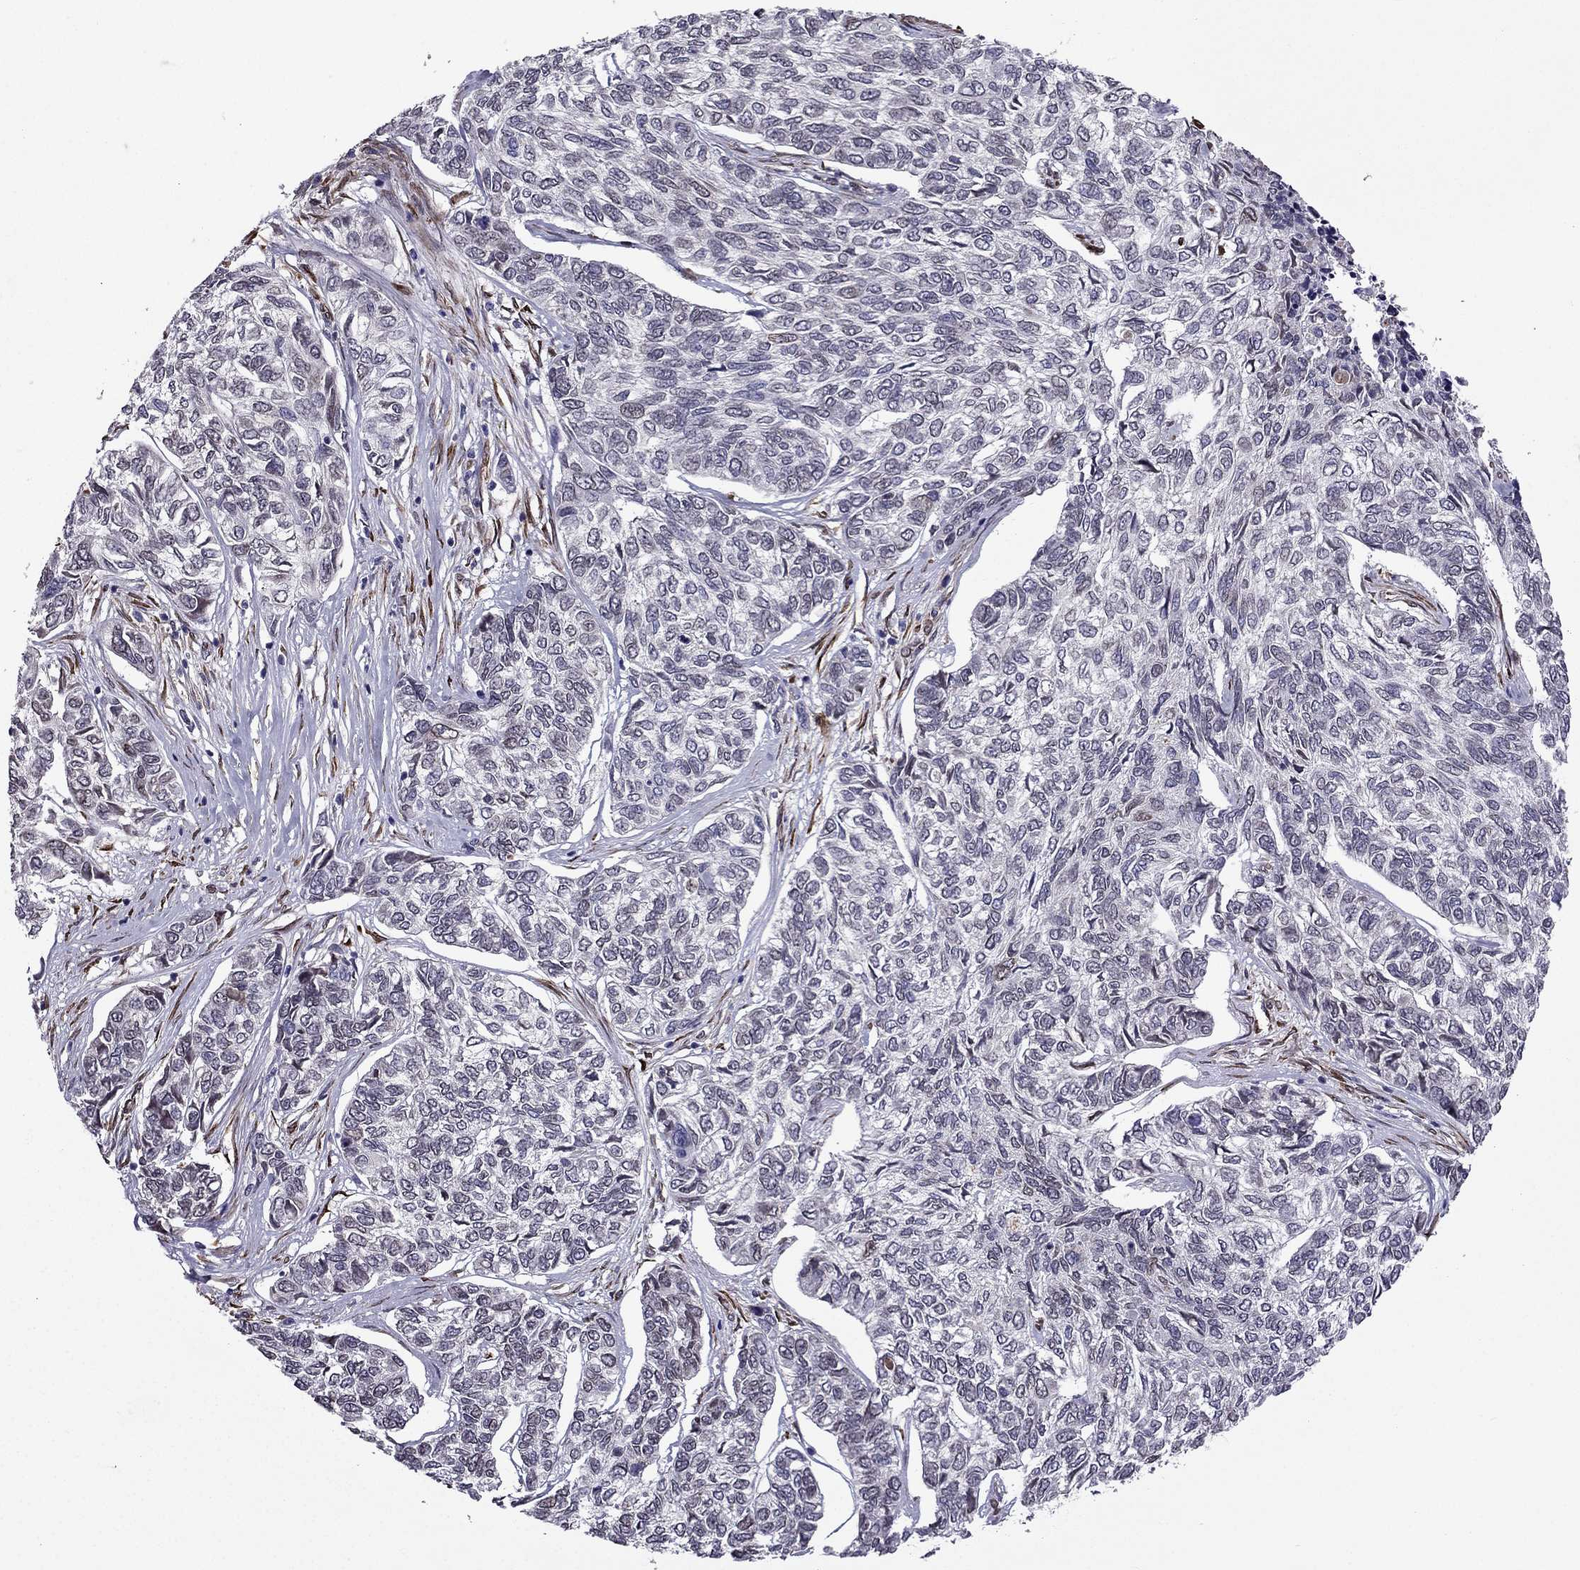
{"staining": {"intensity": "negative", "quantity": "none", "location": "none"}, "tissue": "skin cancer", "cell_type": "Tumor cells", "image_type": "cancer", "snomed": [{"axis": "morphology", "description": "Basal cell carcinoma"}, {"axis": "topography", "description": "Skin"}], "caption": "Immunohistochemical staining of basal cell carcinoma (skin) demonstrates no significant positivity in tumor cells. (DAB IHC, high magnification).", "gene": "IKBIP", "patient": {"sex": "female", "age": 65}}